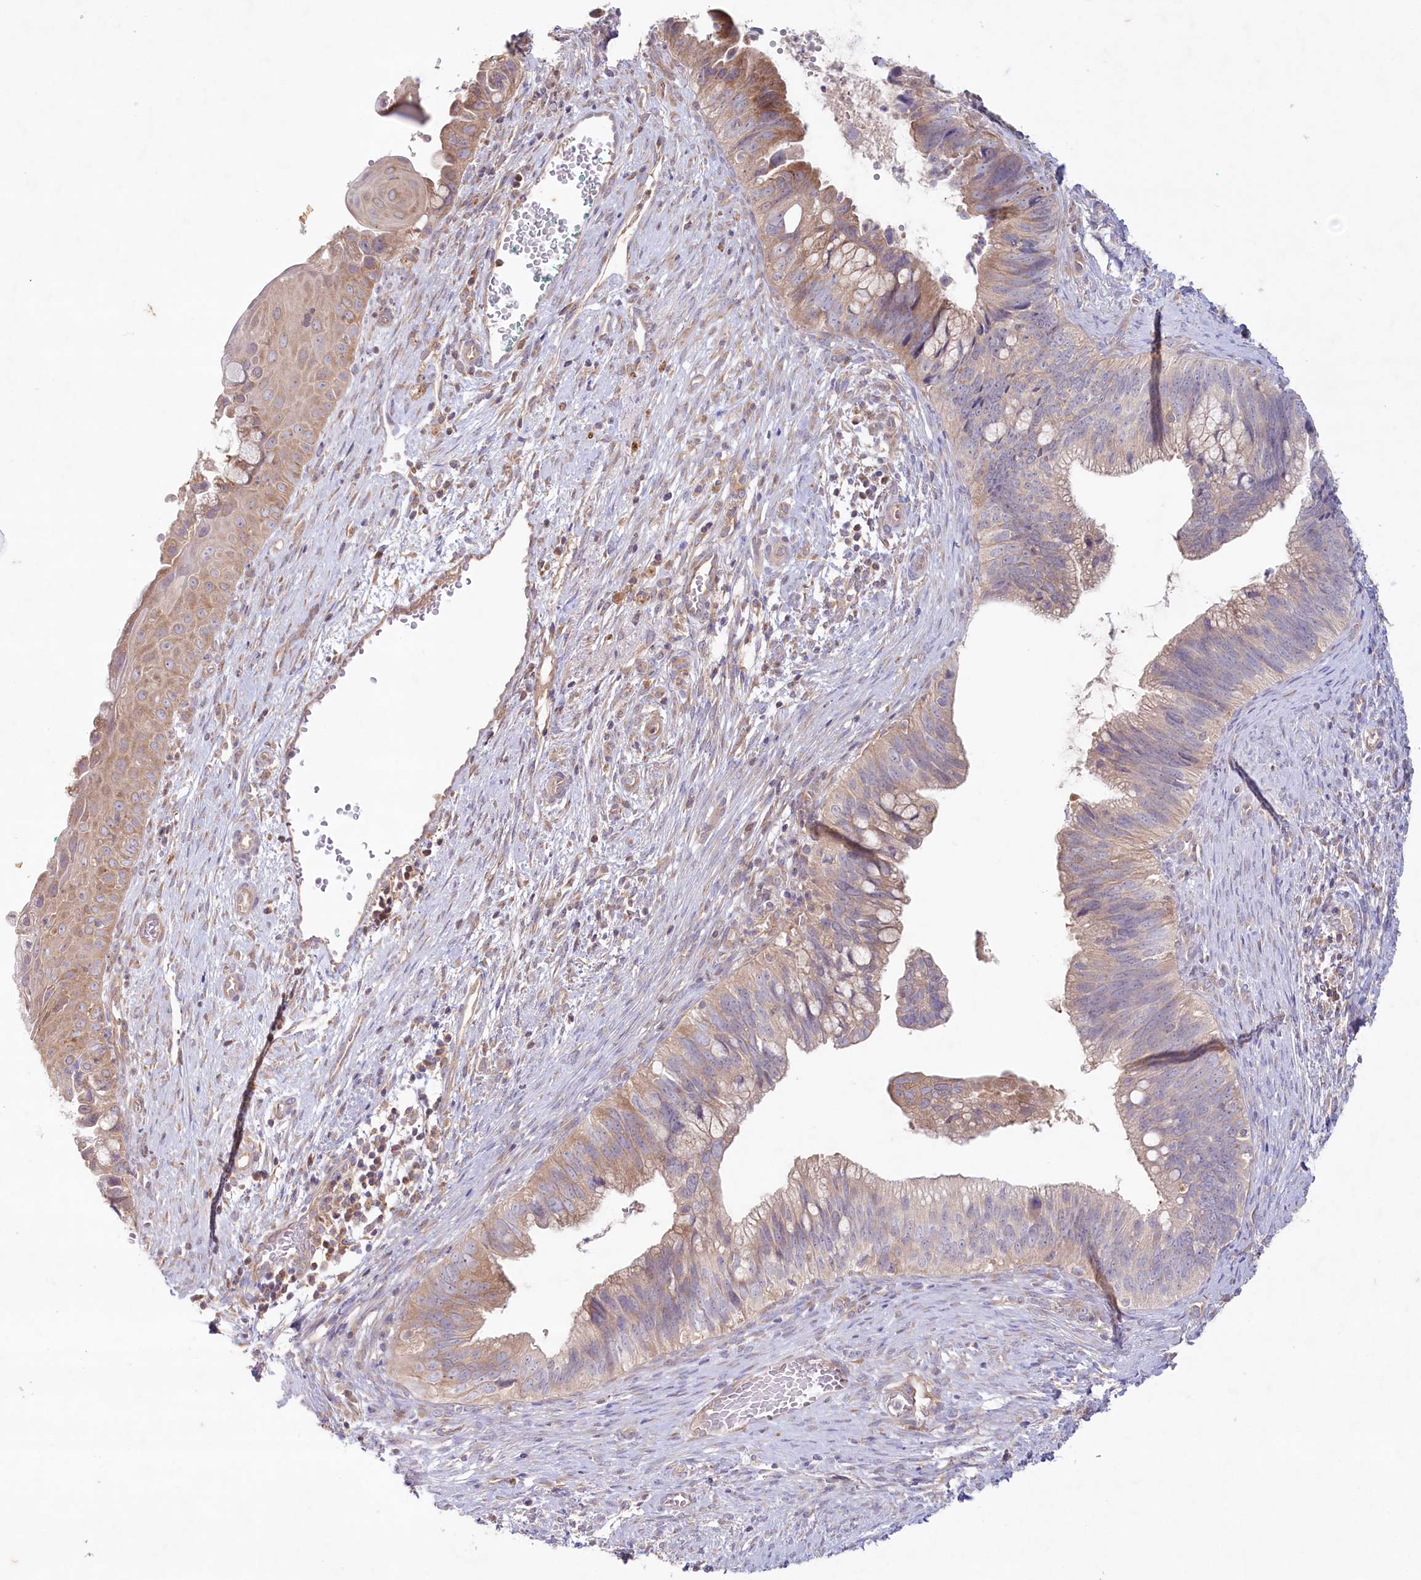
{"staining": {"intensity": "moderate", "quantity": "25%-75%", "location": "cytoplasmic/membranous"}, "tissue": "cervical cancer", "cell_type": "Tumor cells", "image_type": "cancer", "snomed": [{"axis": "morphology", "description": "Adenocarcinoma, NOS"}, {"axis": "topography", "description": "Cervix"}], "caption": "Immunohistochemical staining of cervical cancer (adenocarcinoma) exhibits medium levels of moderate cytoplasmic/membranous expression in approximately 25%-75% of tumor cells.", "gene": "TNIP1", "patient": {"sex": "female", "age": 42}}